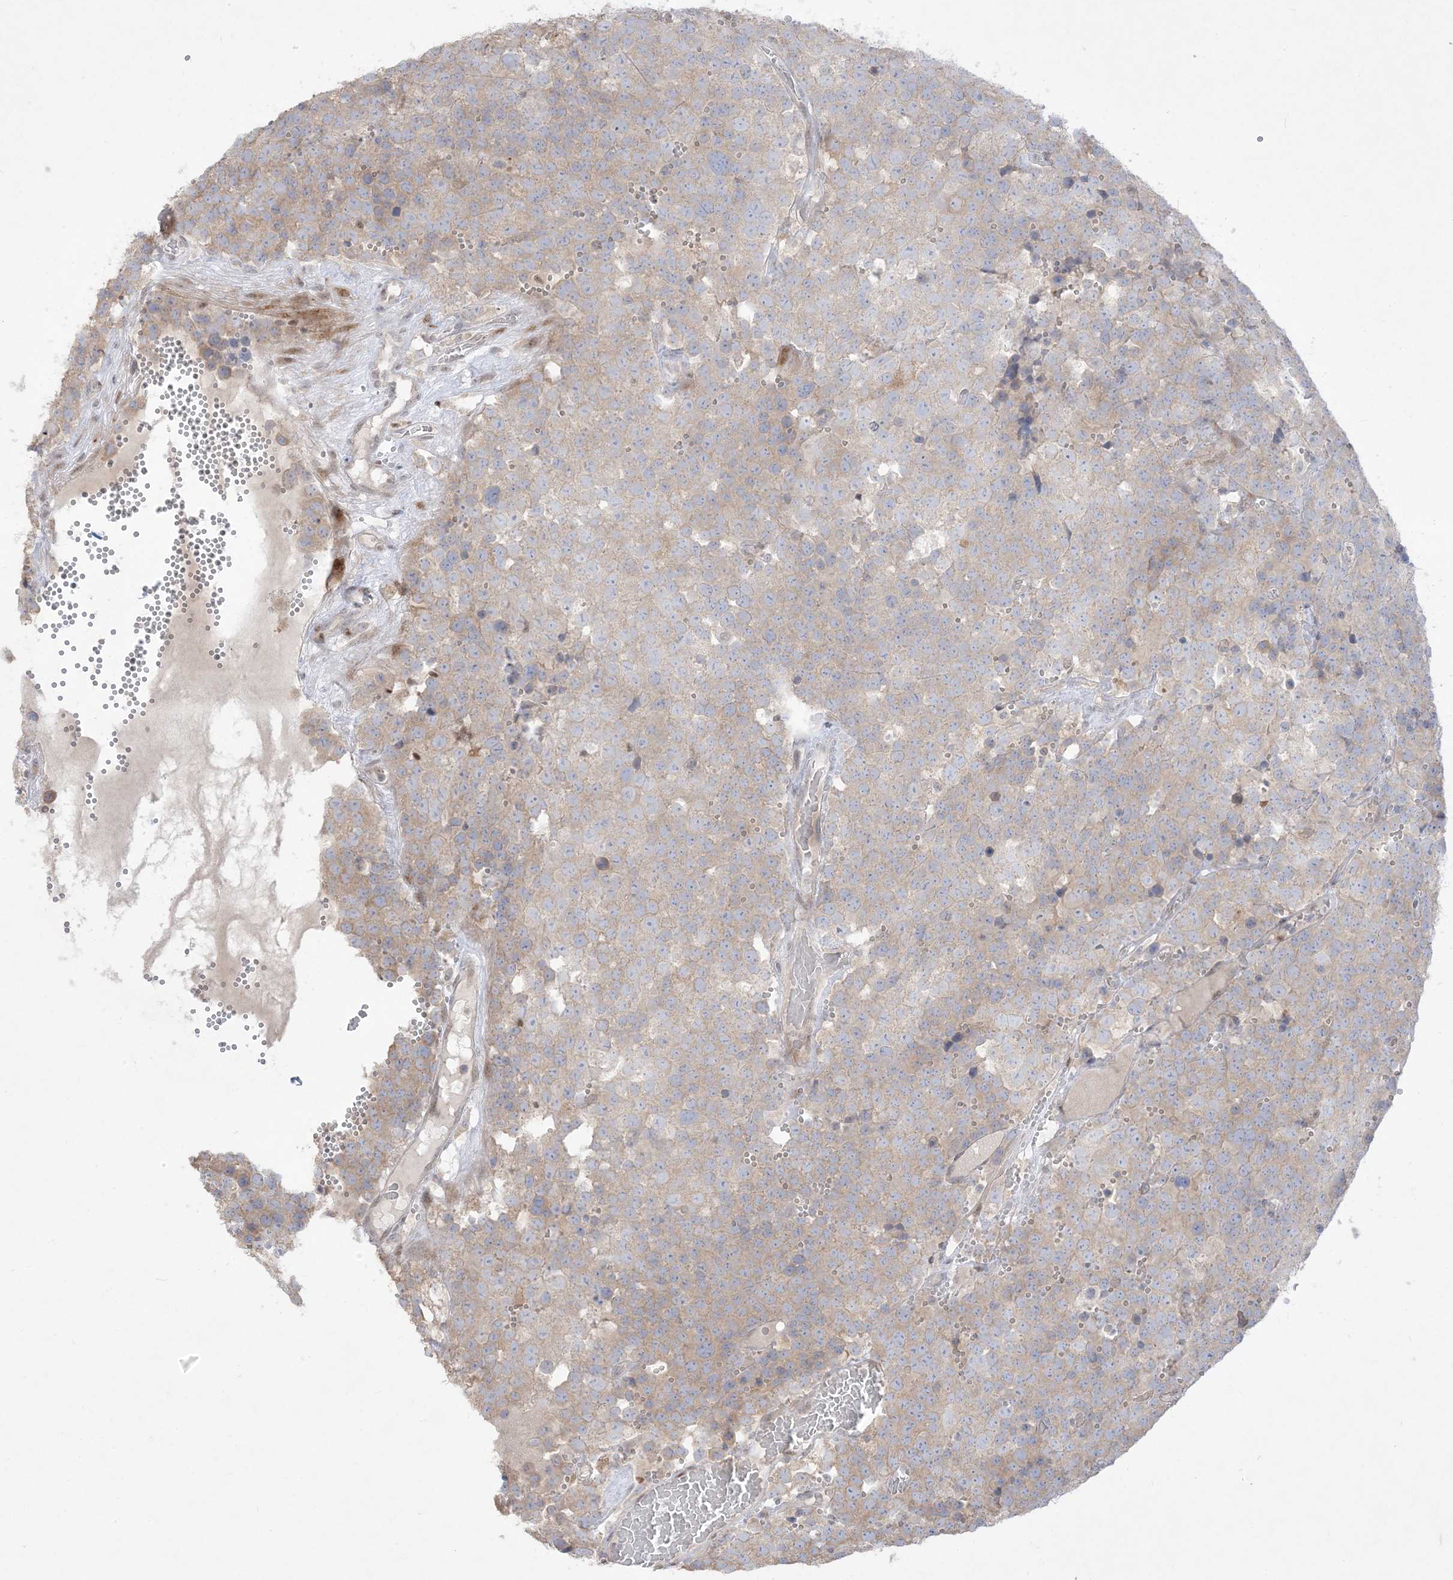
{"staining": {"intensity": "moderate", "quantity": ">75%", "location": "cytoplasmic/membranous"}, "tissue": "testis cancer", "cell_type": "Tumor cells", "image_type": "cancer", "snomed": [{"axis": "morphology", "description": "Seminoma, NOS"}, {"axis": "topography", "description": "Testis"}], "caption": "Brown immunohistochemical staining in testis cancer reveals moderate cytoplasmic/membranous staining in approximately >75% of tumor cells.", "gene": "BHLHE40", "patient": {"sex": "male", "age": 71}}